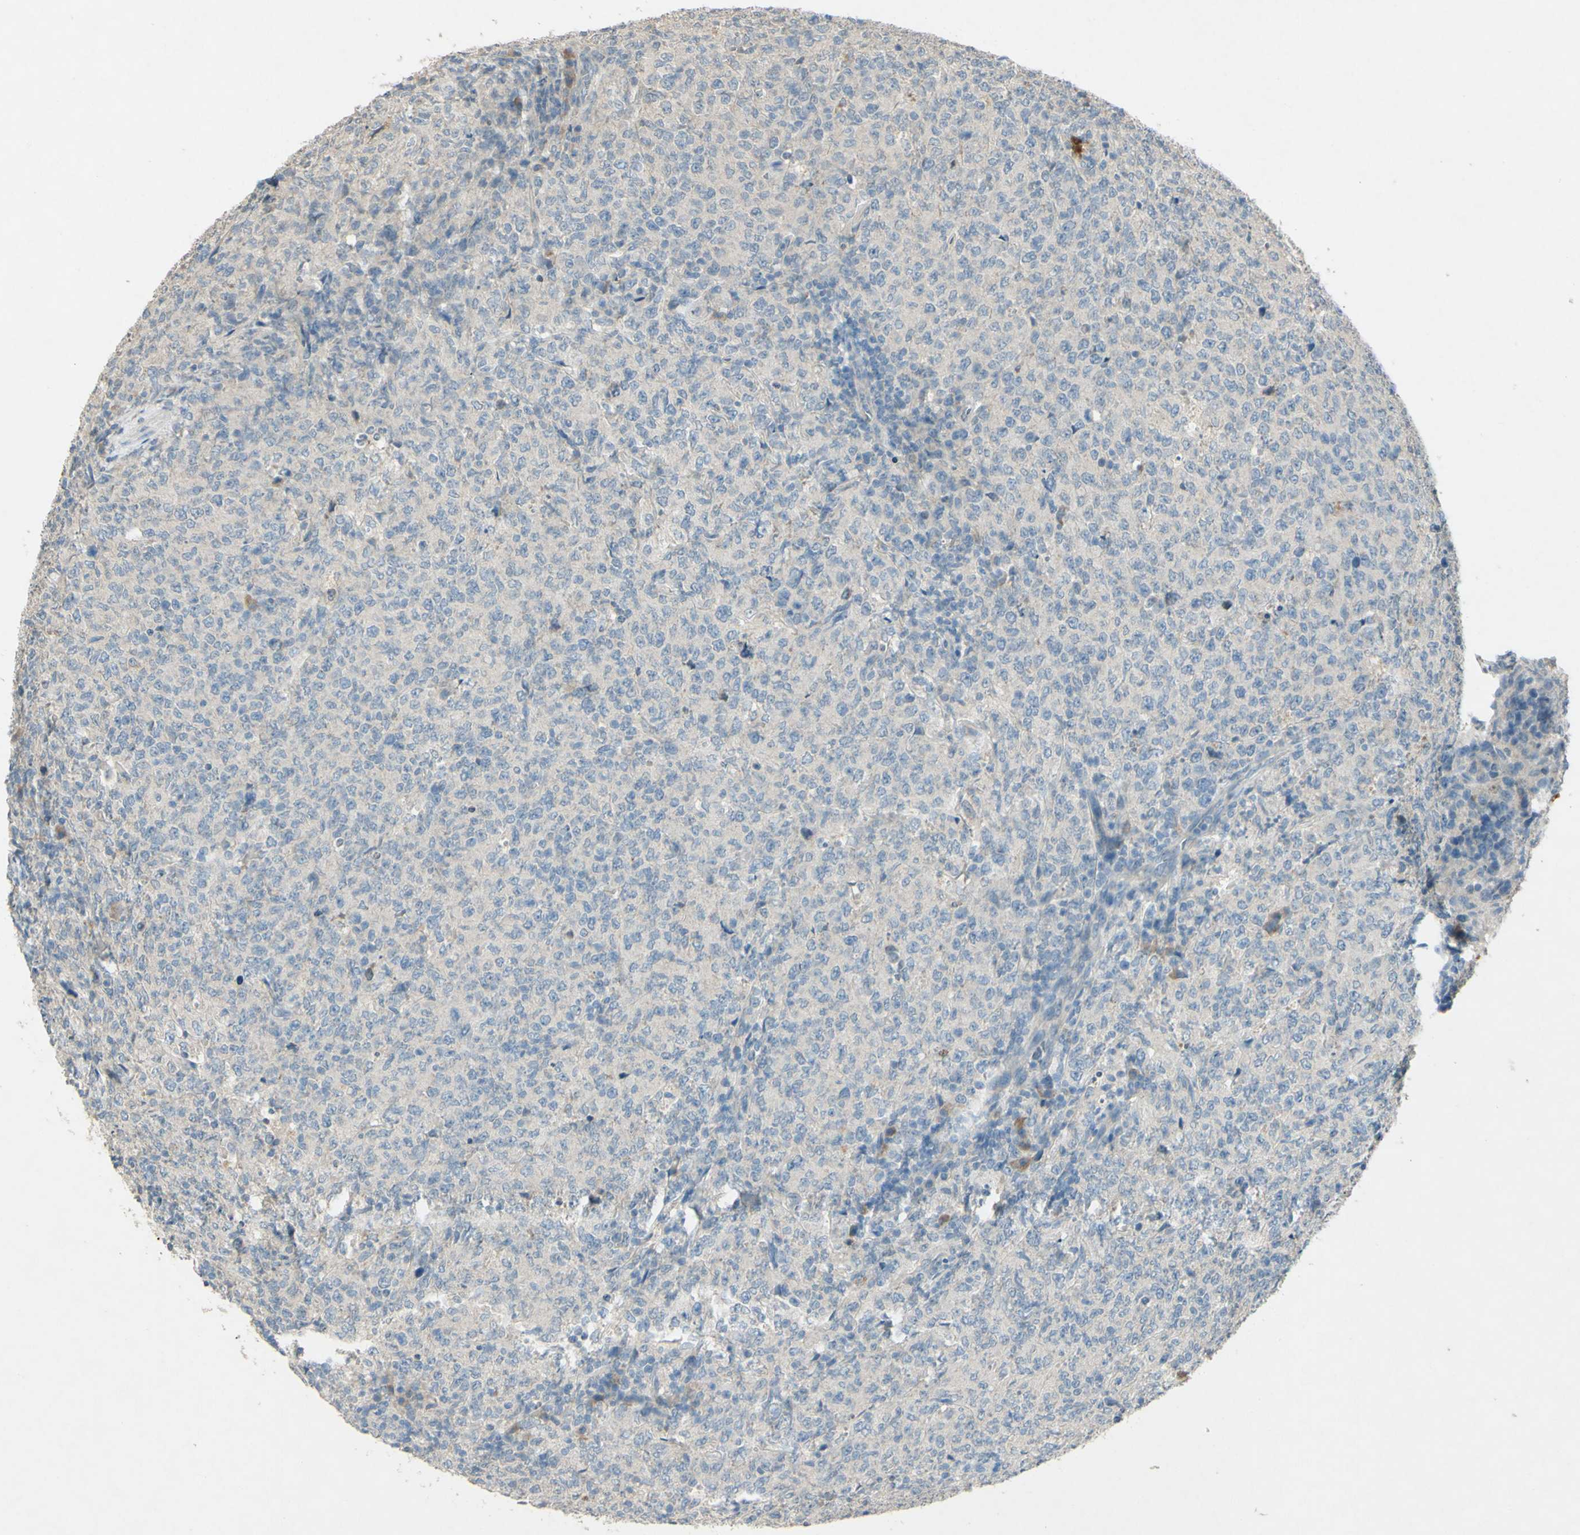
{"staining": {"intensity": "negative", "quantity": "none", "location": "none"}, "tissue": "lymphoma", "cell_type": "Tumor cells", "image_type": "cancer", "snomed": [{"axis": "morphology", "description": "Malignant lymphoma, non-Hodgkin's type, High grade"}, {"axis": "topography", "description": "Tonsil"}], "caption": "Histopathology image shows no protein staining in tumor cells of lymphoma tissue.", "gene": "TIMM21", "patient": {"sex": "female", "age": 36}}